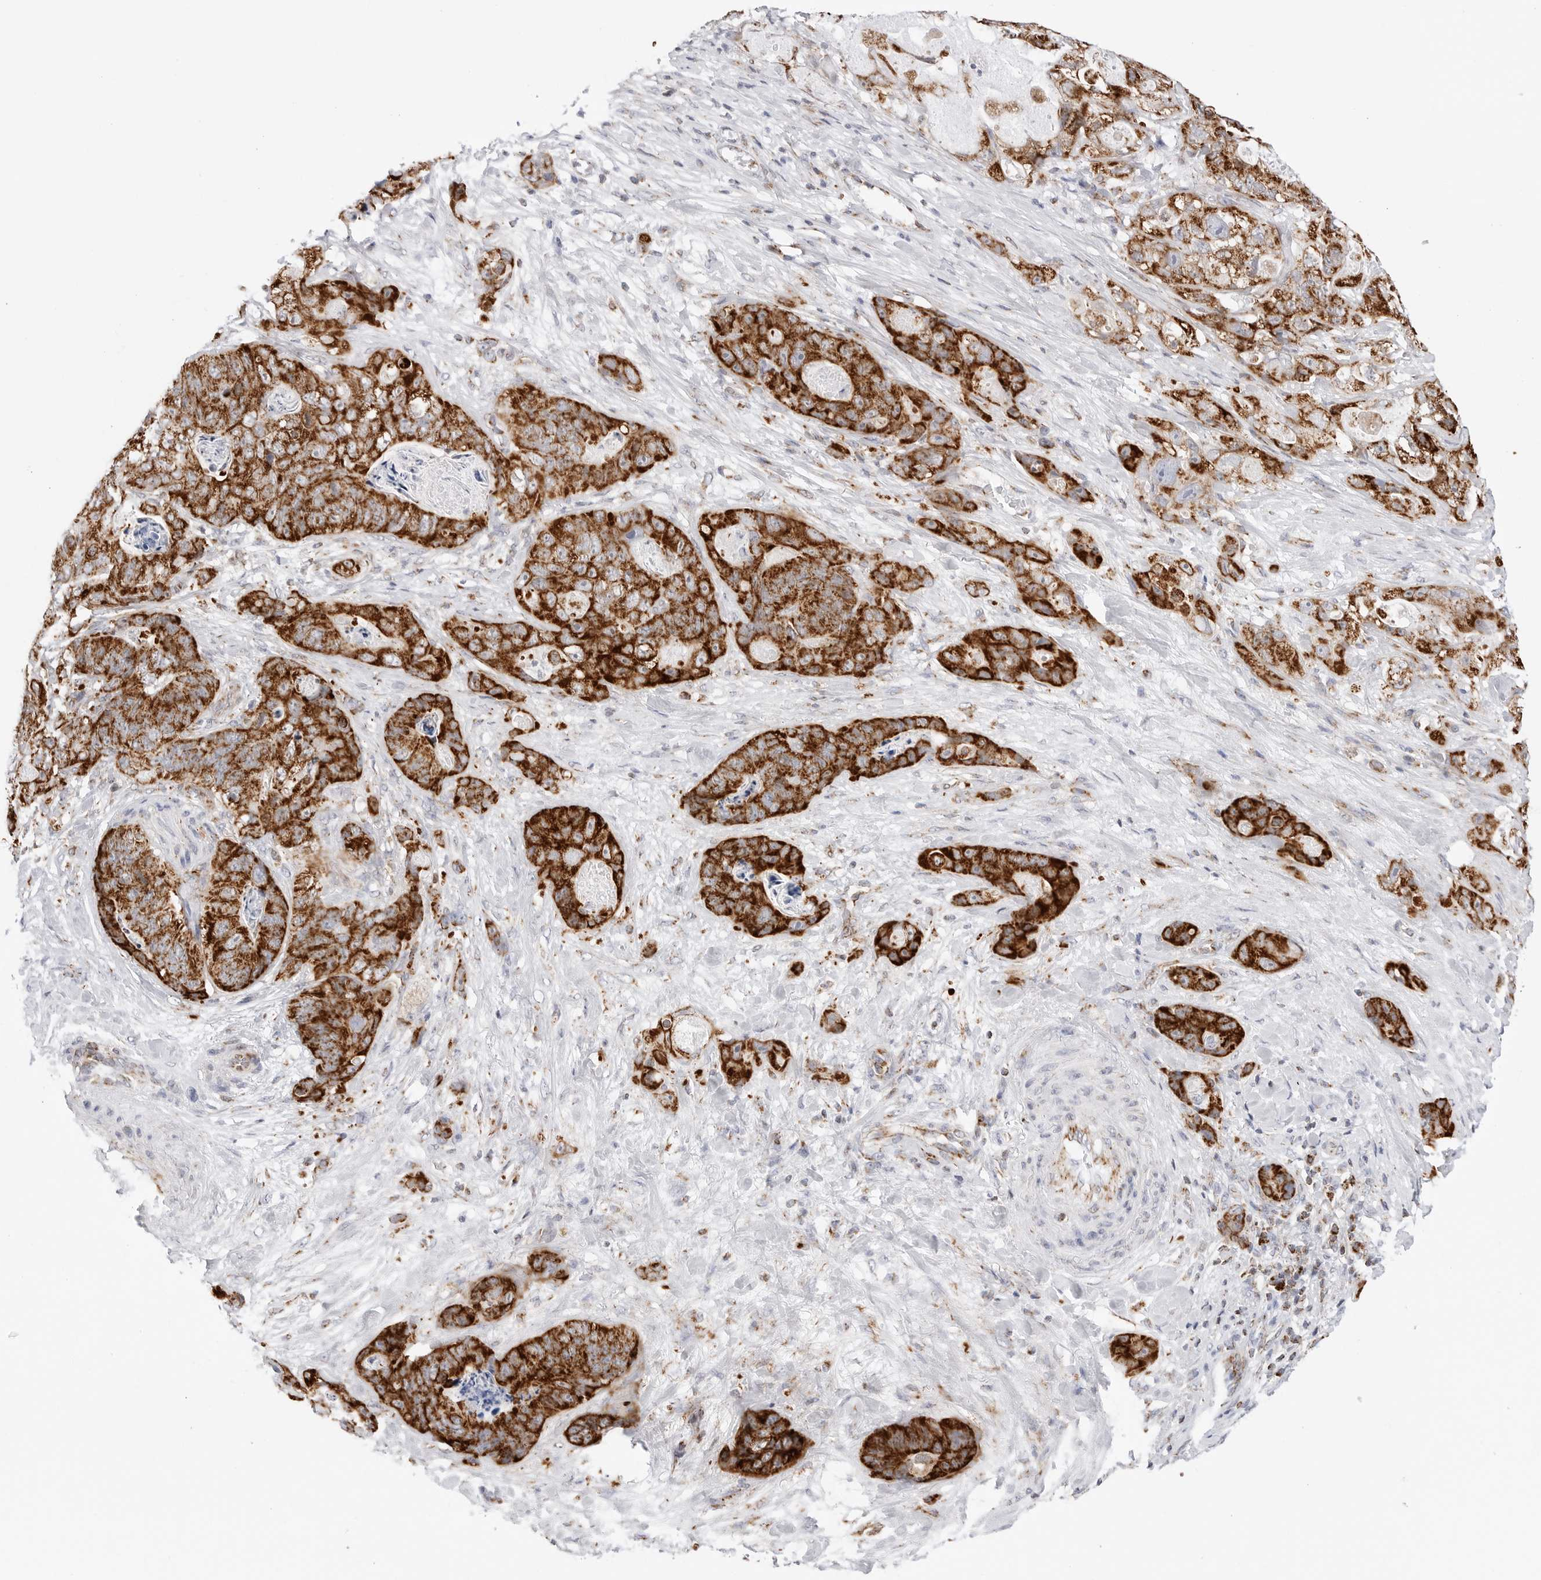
{"staining": {"intensity": "strong", "quantity": ">75%", "location": "cytoplasmic/membranous"}, "tissue": "stomach cancer", "cell_type": "Tumor cells", "image_type": "cancer", "snomed": [{"axis": "morphology", "description": "Normal tissue, NOS"}, {"axis": "morphology", "description": "Adenocarcinoma, NOS"}, {"axis": "topography", "description": "Stomach"}], "caption": "A brown stain highlights strong cytoplasmic/membranous expression of a protein in human adenocarcinoma (stomach) tumor cells.", "gene": "ATP5IF1", "patient": {"sex": "female", "age": 89}}